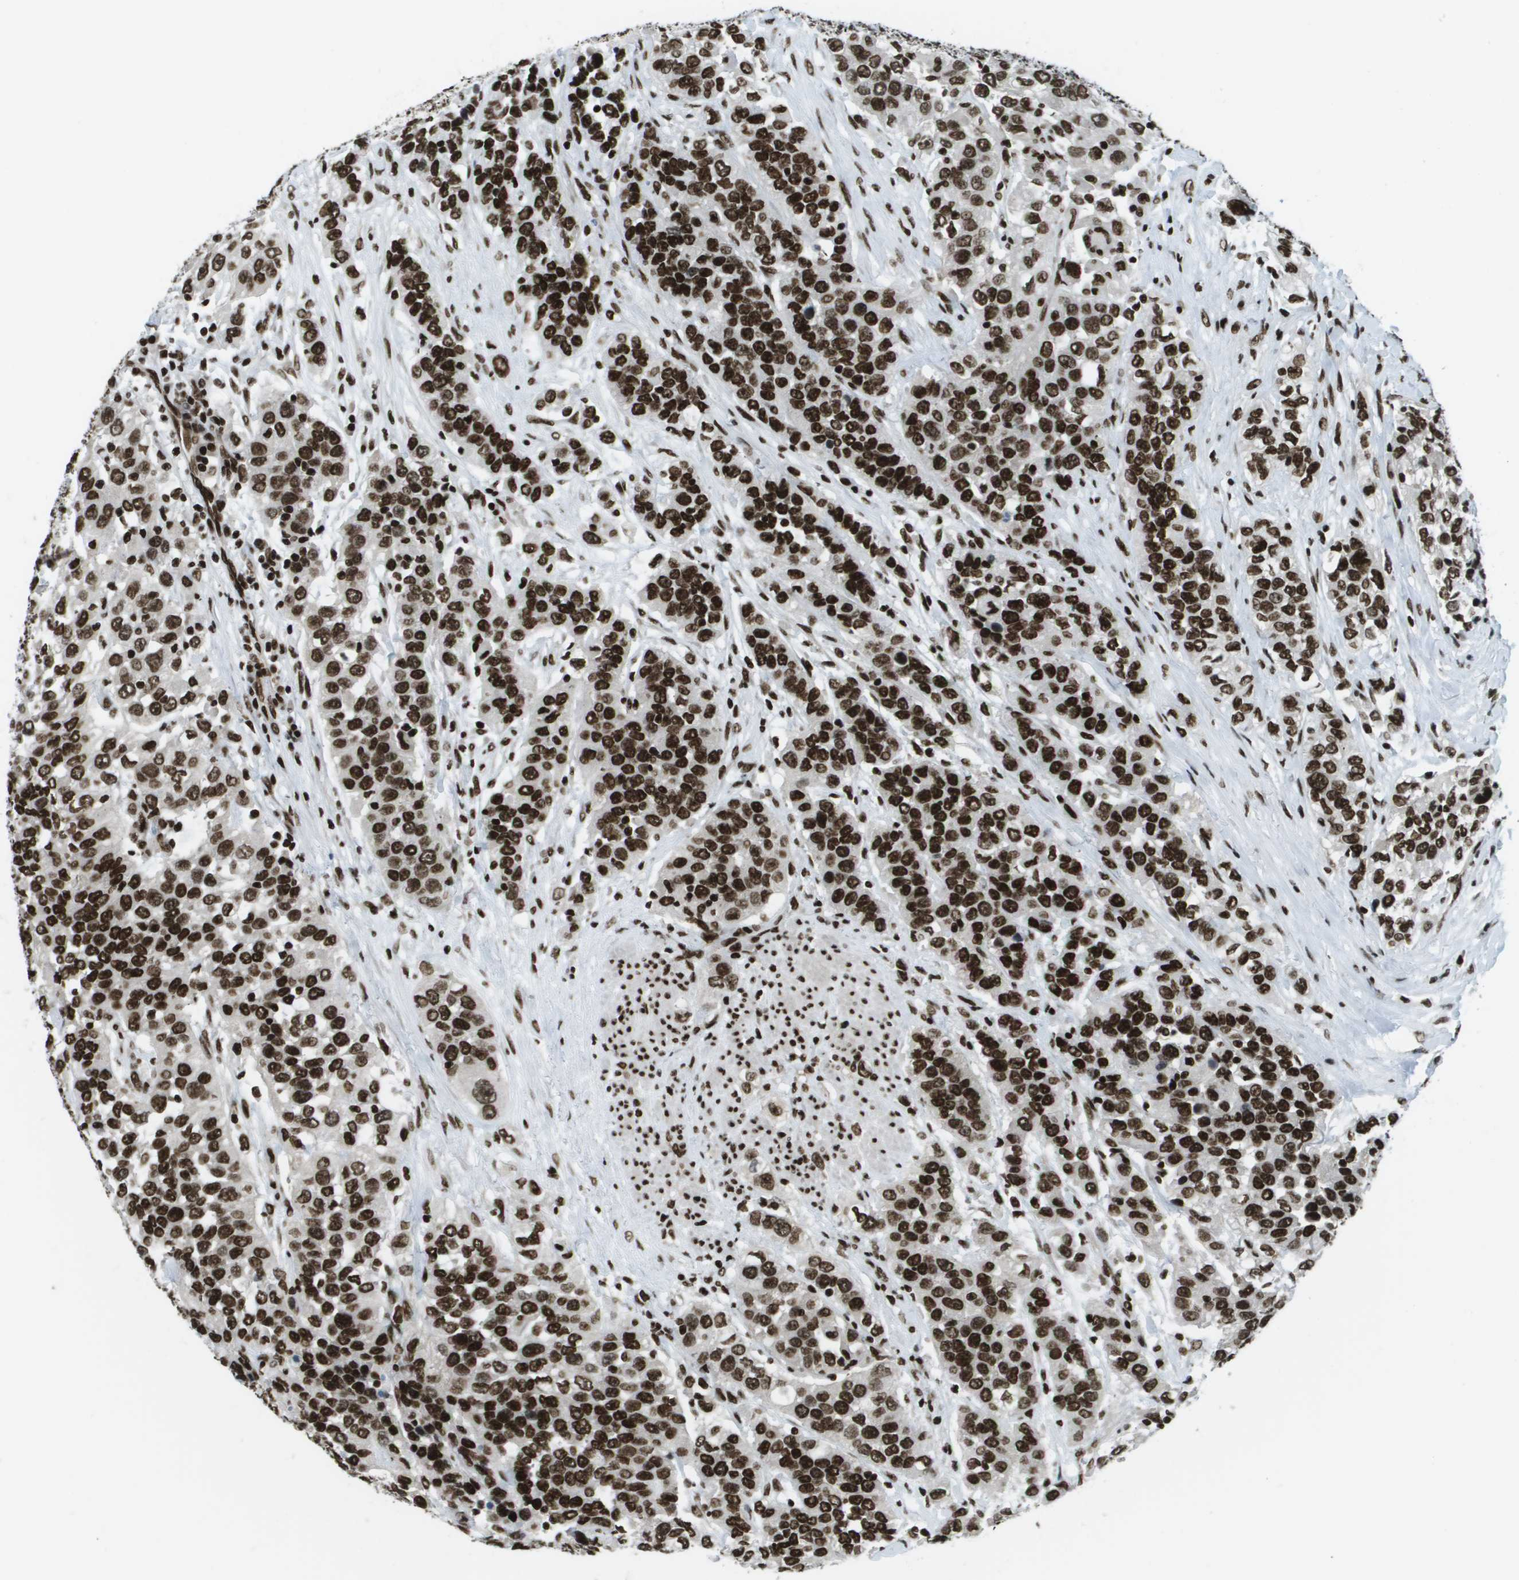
{"staining": {"intensity": "strong", "quantity": ">75%", "location": "nuclear"}, "tissue": "urothelial cancer", "cell_type": "Tumor cells", "image_type": "cancer", "snomed": [{"axis": "morphology", "description": "Urothelial carcinoma, High grade"}, {"axis": "topography", "description": "Urinary bladder"}], "caption": "This is a histology image of immunohistochemistry (IHC) staining of urothelial cancer, which shows strong positivity in the nuclear of tumor cells.", "gene": "GLYR1", "patient": {"sex": "female", "age": 80}}